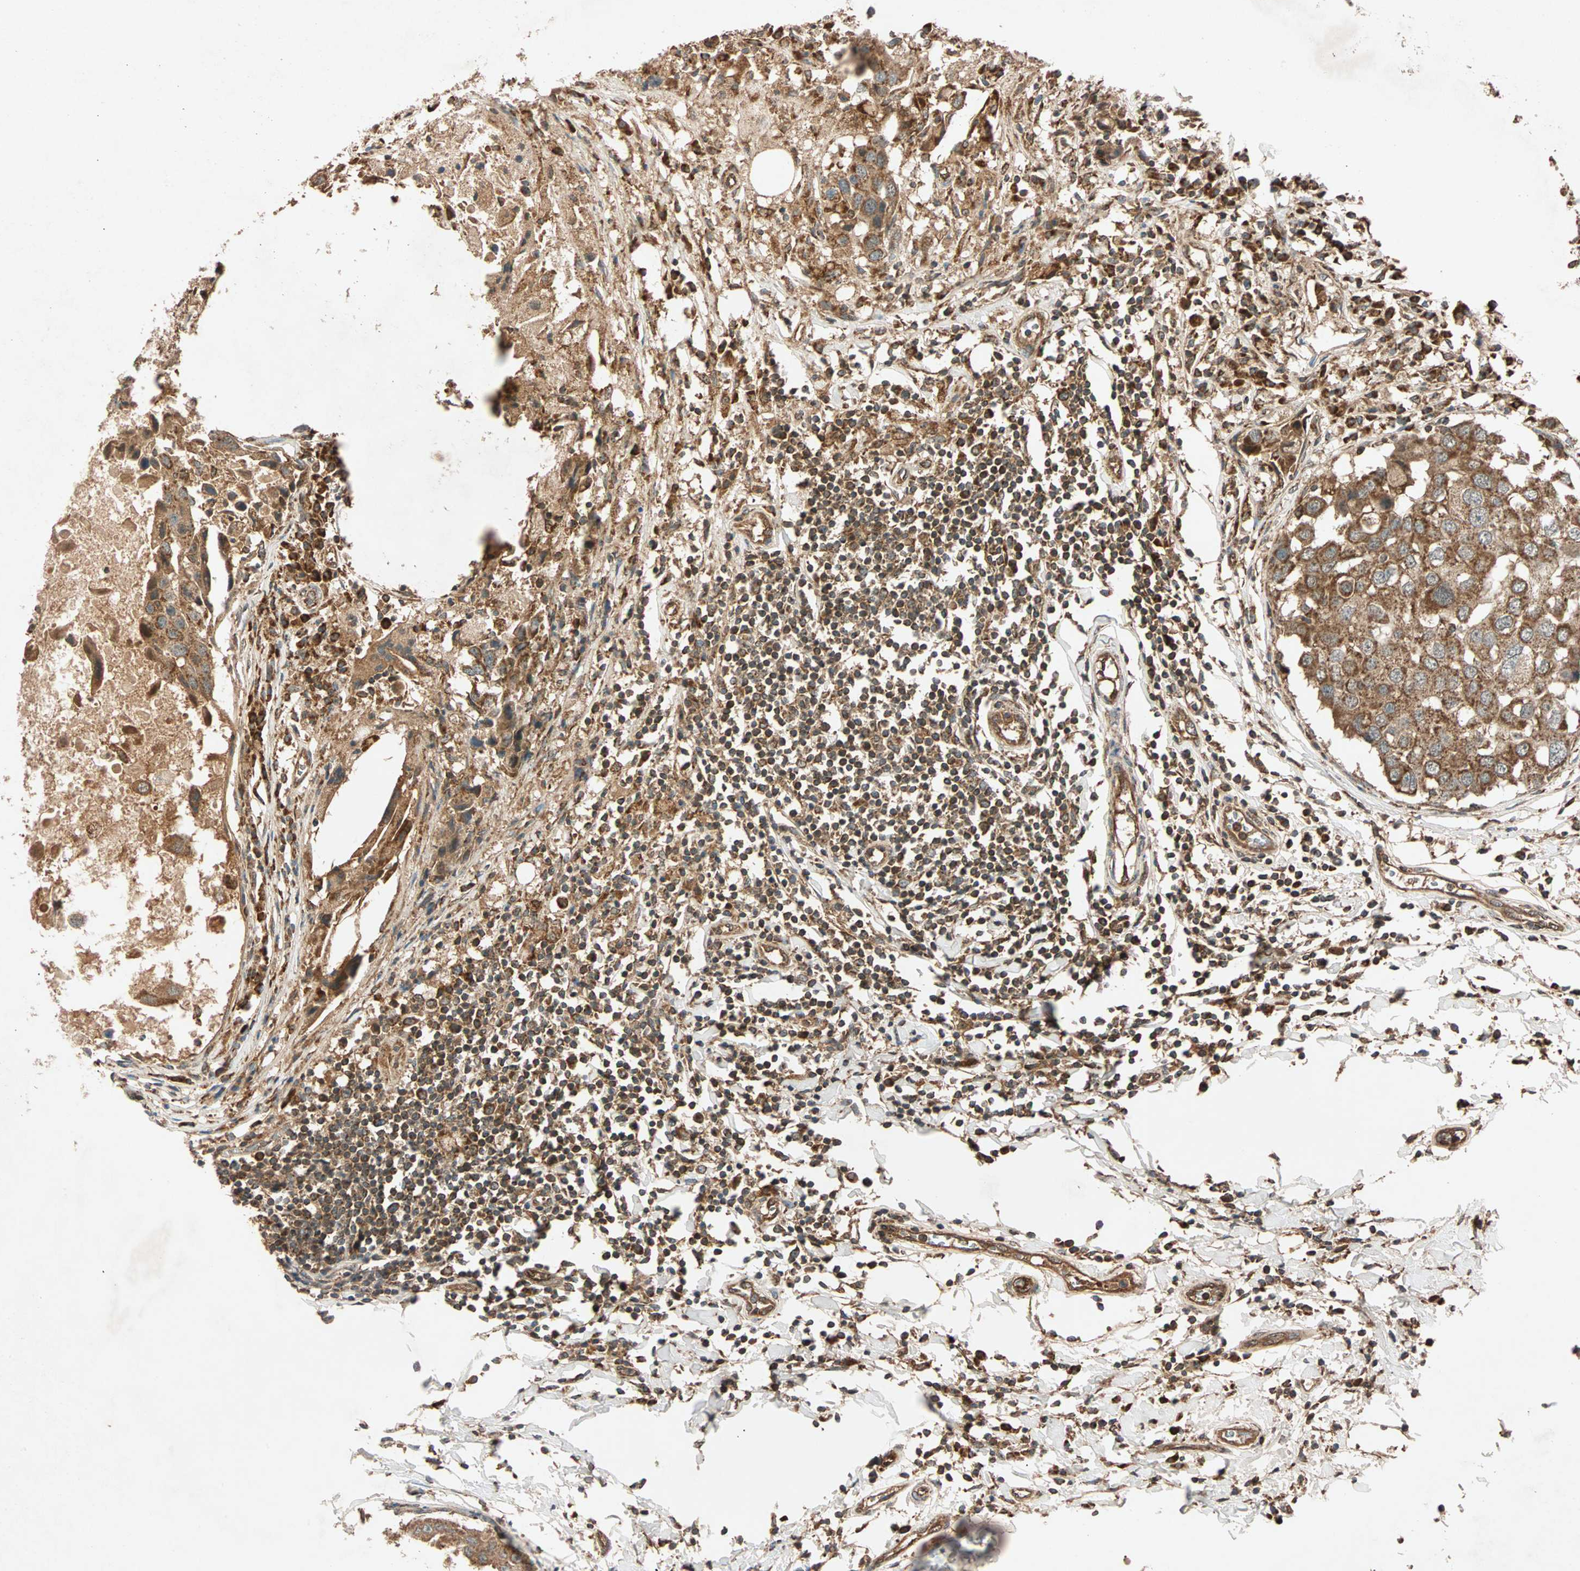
{"staining": {"intensity": "strong", "quantity": ">75%", "location": "cytoplasmic/membranous"}, "tissue": "breast cancer", "cell_type": "Tumor cells", "image_type": "cancer", "snomed": [{"axis": "morphology", "description": "Duct carcinoma"}, {"axis": "topography", "description": "Breast"}], "caption": "Immunohistochemistry (IHC) image of neoplastic tissue: invasive ductal carcinoma (breast) stained using immunohistochemistry demonstrates high levels of strong protein expression localized specifically in the cytoplasmic/membranous of tumor cells, appearing as a cytoplasmic/membranous brown color.", "gene": "MAPK1", "patient": {"sex": "female", "age": 27}}